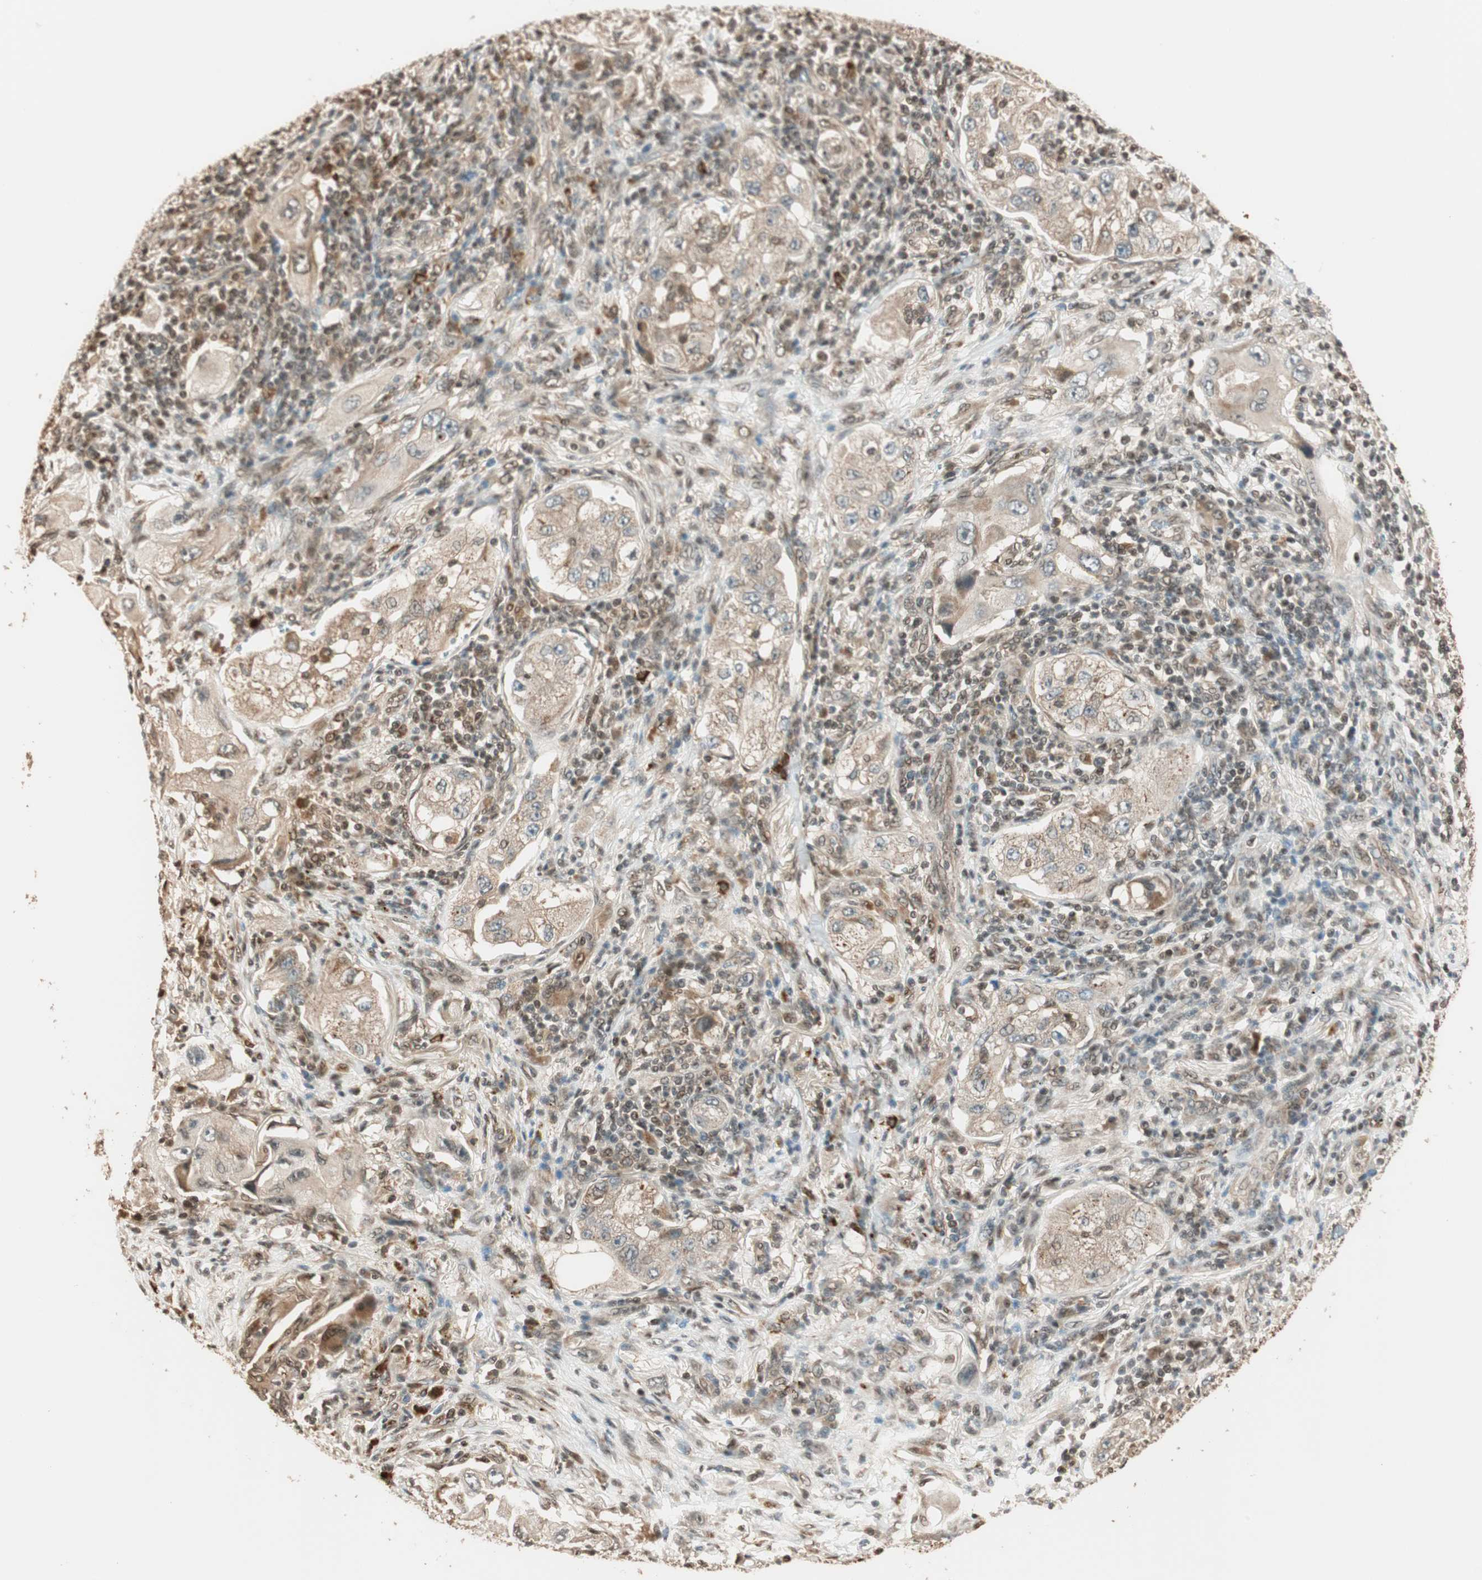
{"staining": {"intensity": "moderate", "quantity": ">75%", "location": "cytoplasmic/membranous"}, "tissue": "lung cancer", "cell_type": "Tumor cells", "image_type": "cancer", "snomed": [{"axis": "morphology", "description": "Adenocarcinoma, NOS"}, {"axis": "topography", "description": "Lung"}], "caption": "Immunohistochemical staining of human lung cancer (adenocarcinoma) exhibits moderate cytoplasmic/membranous protein expression in about >75% of tumor cells.", "gene": "ZNF443", "patient": {"sex": "female", "age": 65}}